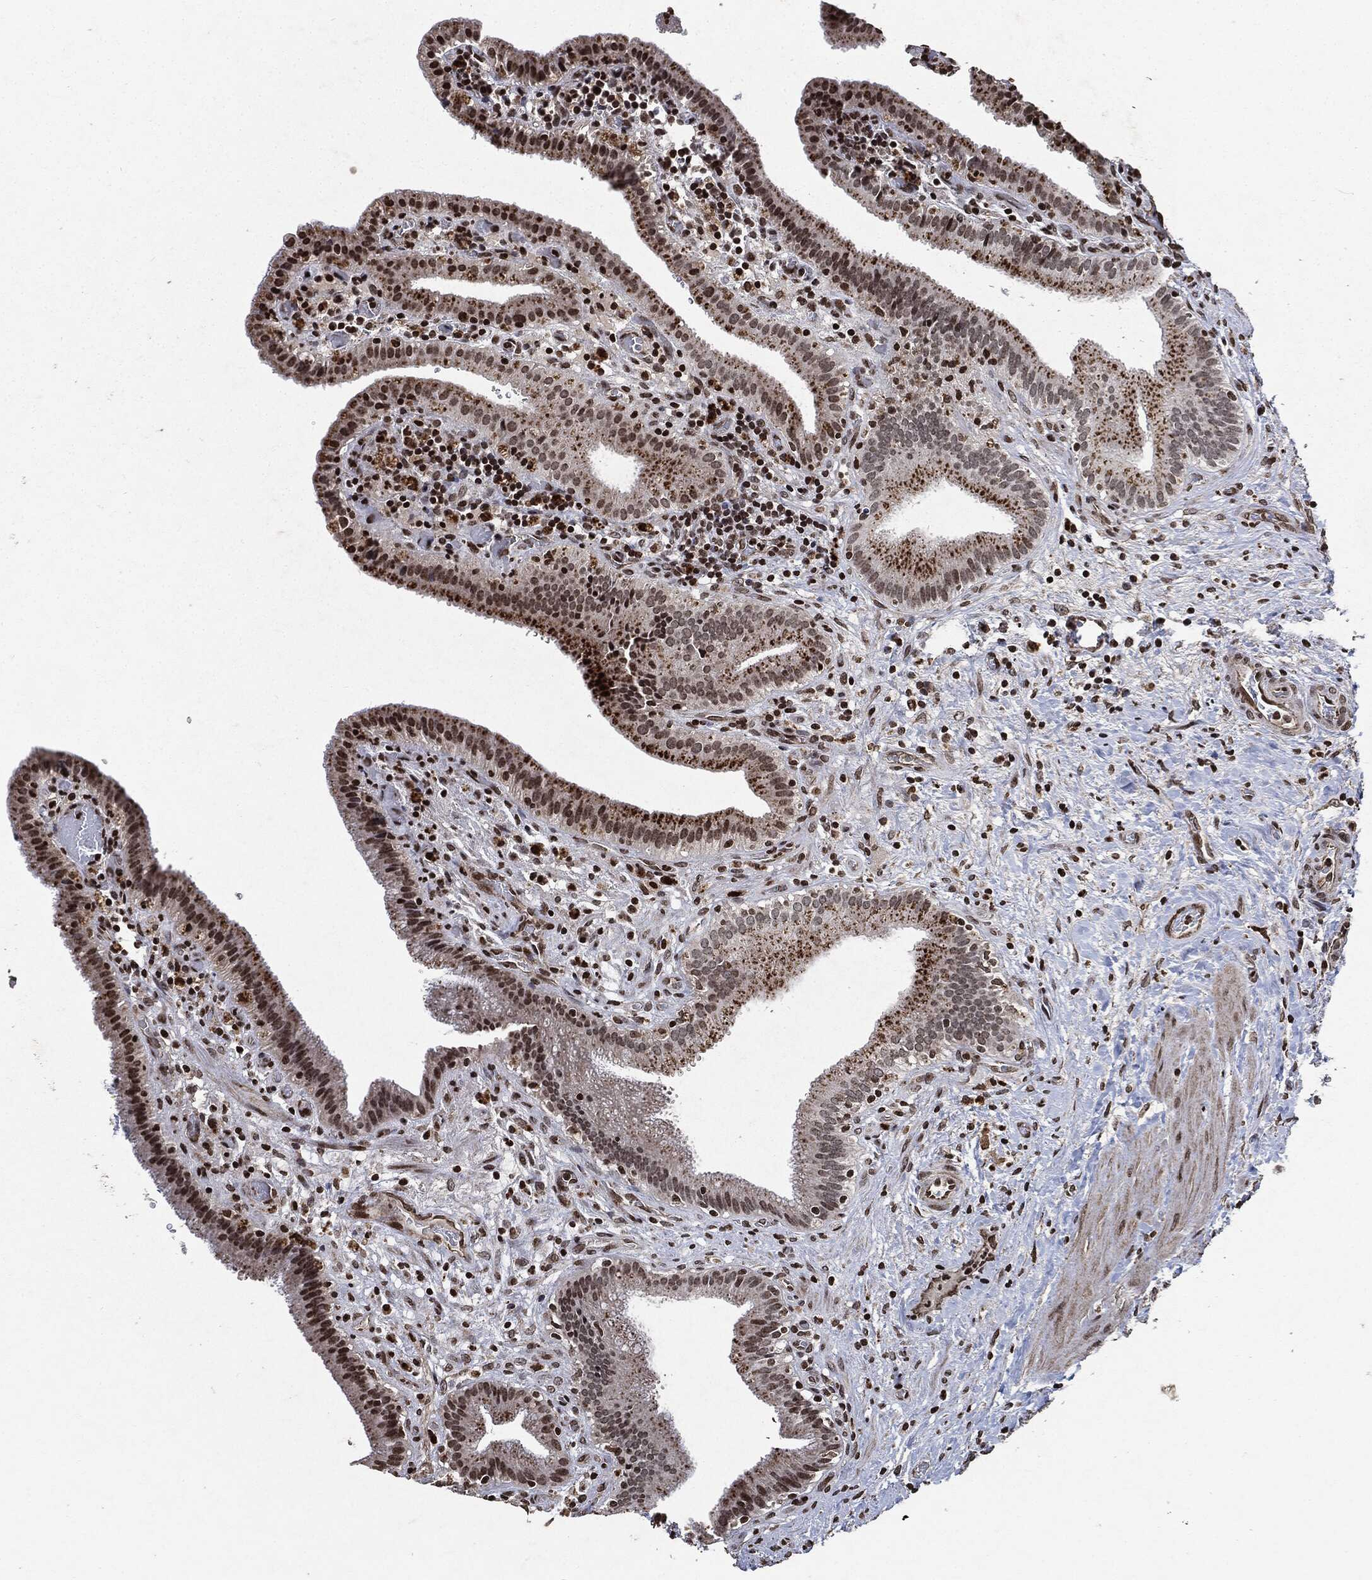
{"staining": {"intensity": "strong", "quantity": "25%-75%", "location": "nuclear"}, "tissue": "gallbladder", "cell_type": "Glandular cells", "image_type": "normal", "snomed": [{"axis": "morphology", "description": "Normal tissue, NOS"}, {"axis": "topography", "description": "Gallbladder"}], "caption": "About 25%-75% of glandular cells in normal human gallbladder demonstrate strong nuclear protein staining as visualized by brown immunohistochemical staining.", "gene": "JUN", "patient": {"sex": "male", "age": 62}}